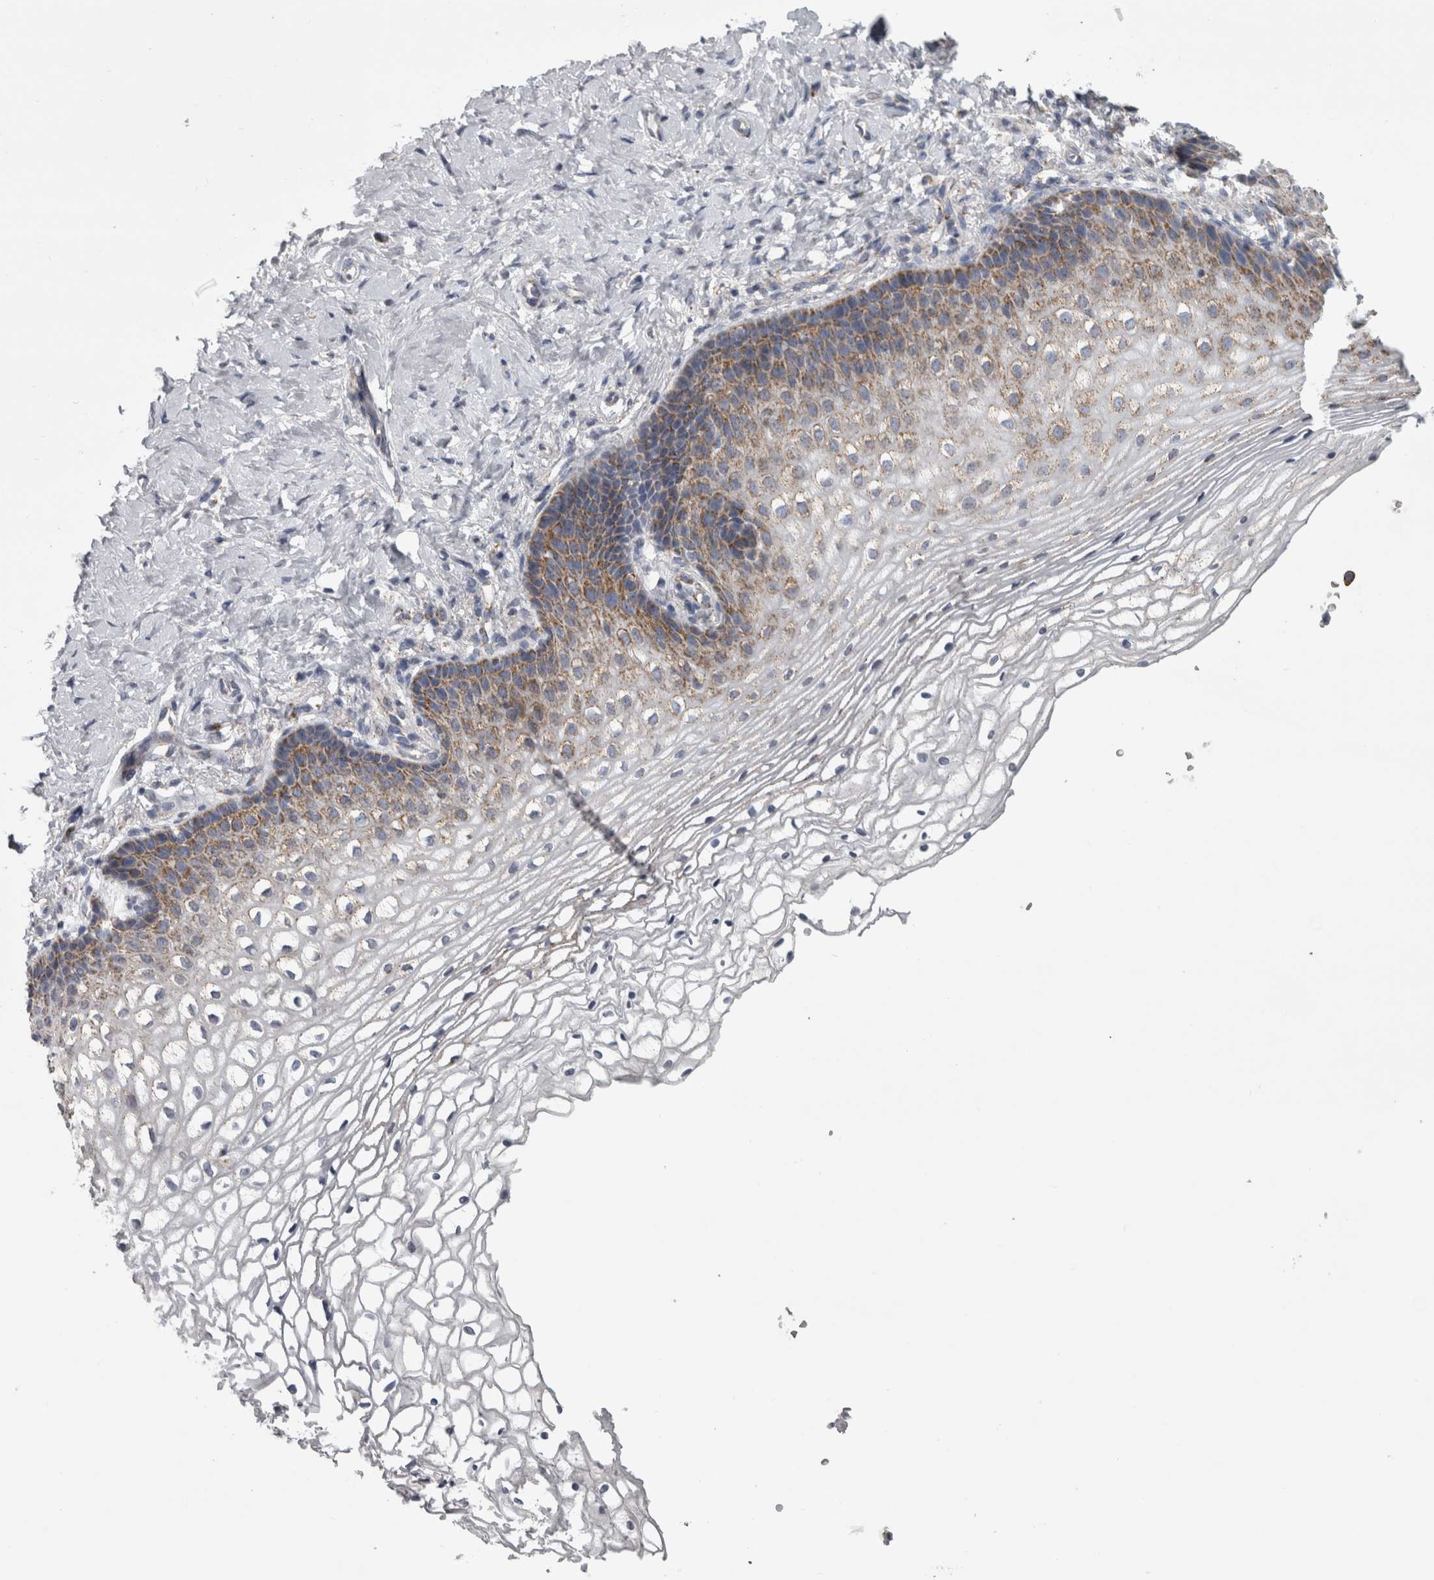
{"staining": {"intensity": "moderate", "quantity": "<25%", "location": "cytoplasmic/membranous"}, "tissue": "vagina", "cell_type": "Squamous epithelial cells", "image_type": "normal", "snomed": [{"axis": "morphology", "description": "Normal tissue, NOS"}, {"axis": "topography", "description": "Vagina"}], "caption": "This image displays IHC staining of benign vagina, with low moderate cytoplasmic/membranous expression in about <25% of squamous epithelial cells.", "gene": "DBT", "patient": {"sex": "female", "age": 60}}